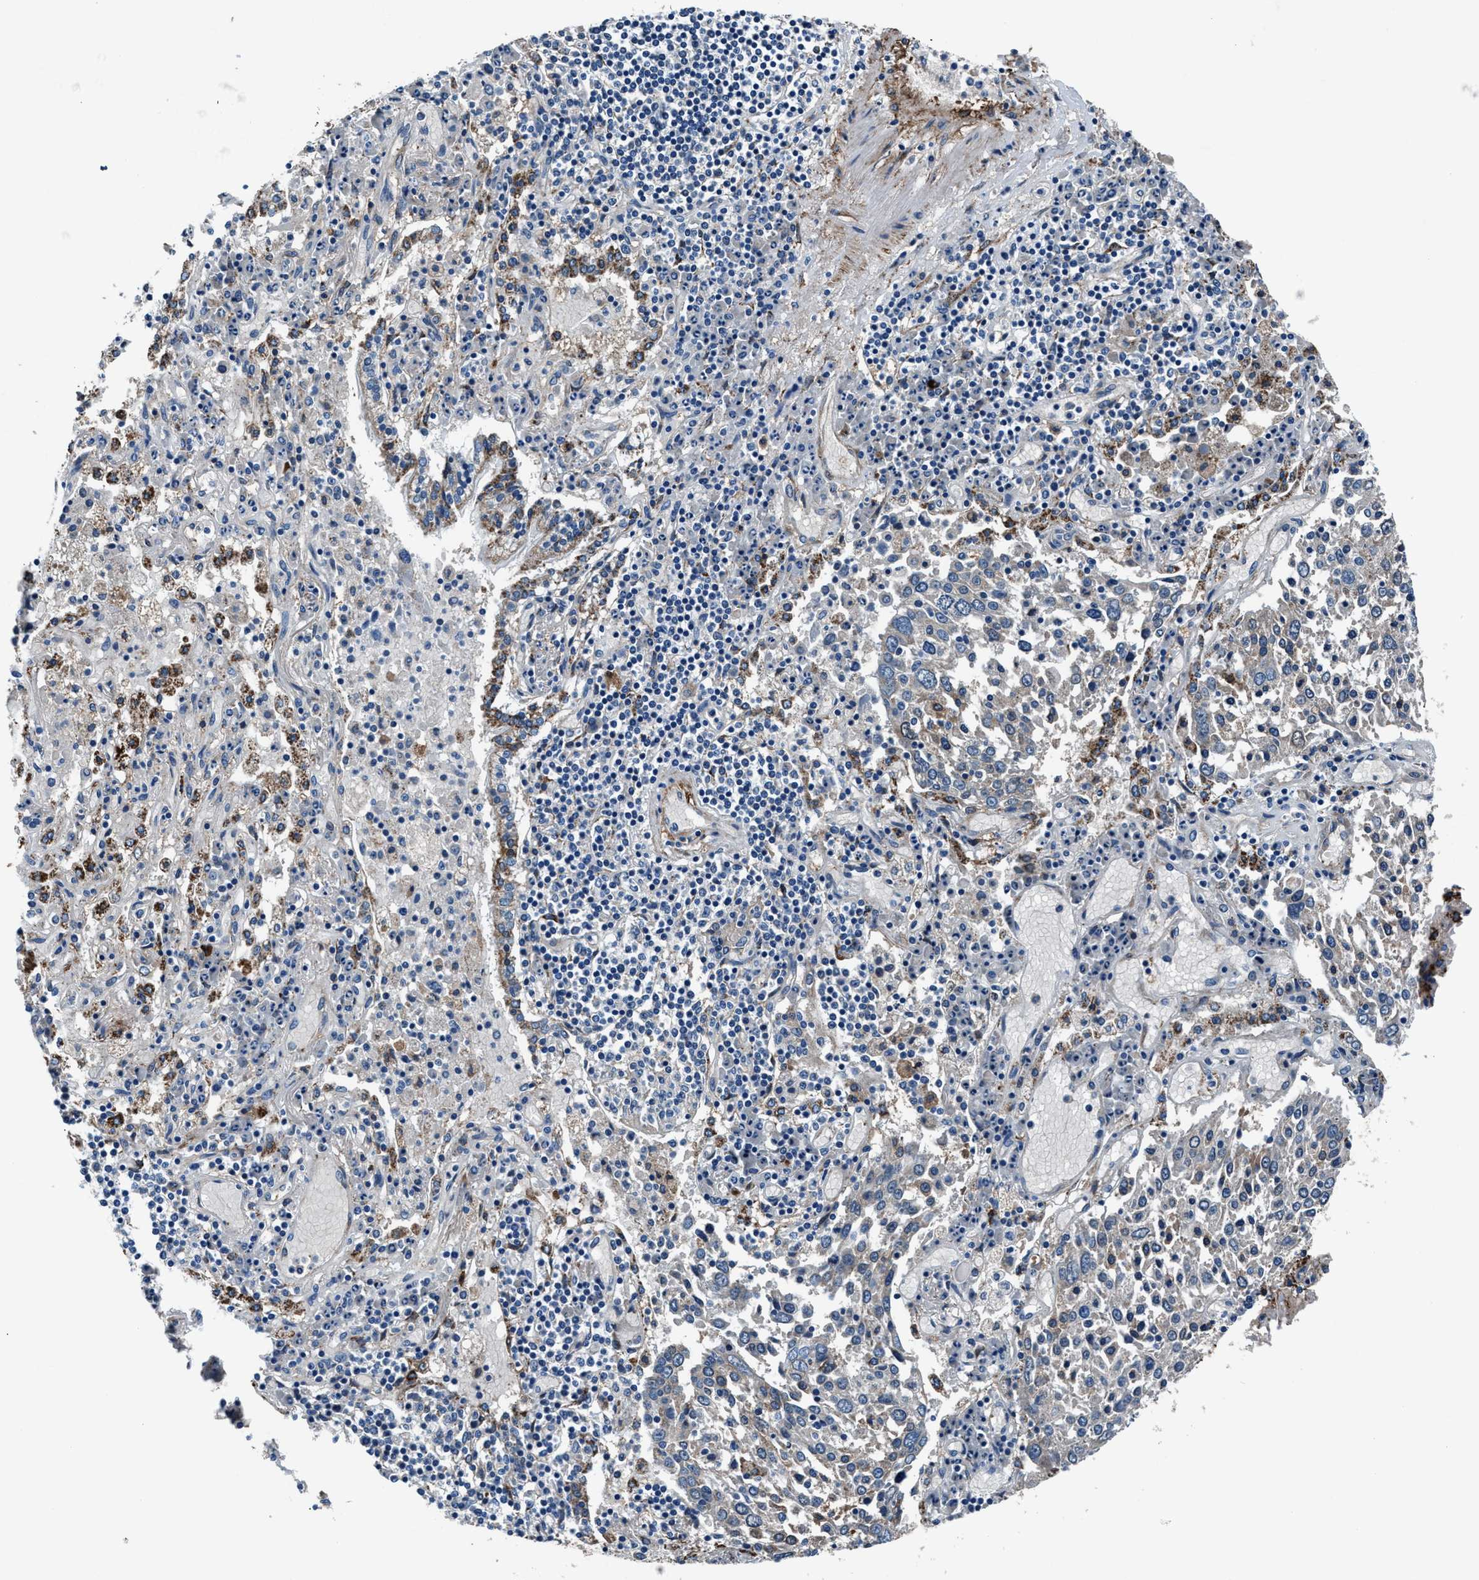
{"staining": {"intensity": "weak", "quantity": "<25%", "location": "cytoplasmic/membranous"}, "tissue": "lung cancer", "cell_type": "Tumor cells", "image_type": "cancer", "snomed": [{"axis": "morphology", "description": "Squamous cell carcinoma, NOS"}, {"axis": "topography", "description": "Lung"}], "caption": "Tumor cells show no significant protein staining in lung cancer (squamous cell carcinoma).", "gene": "PRTFDC1", "patient": {"sex": "male", "age": 65}}